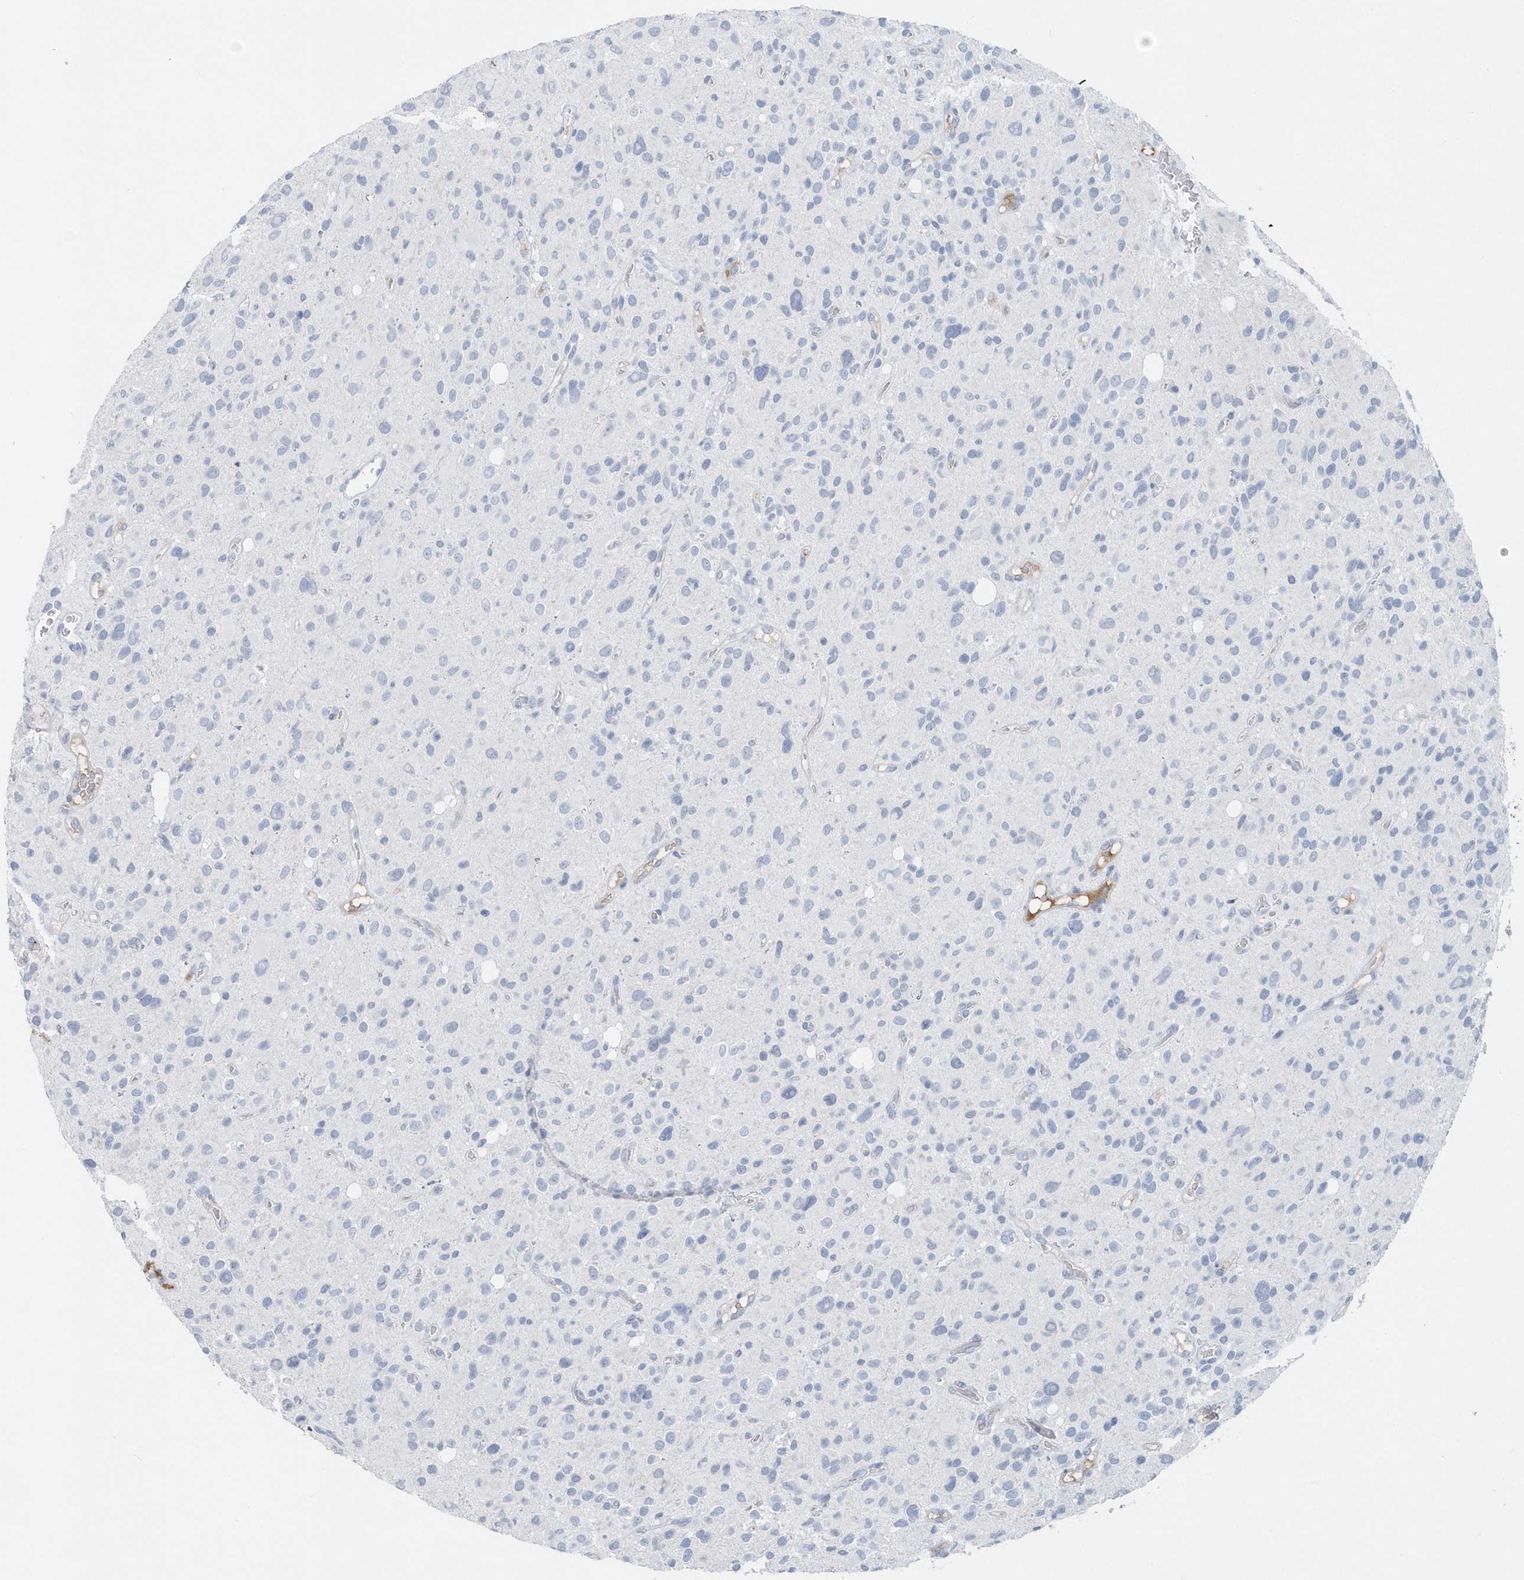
{"staining": {"intensity": "negative", "quantity": "none", "location": "none"}, "tissue": "glioma", "cell_type": "Tumor cells", "image_type": "cancer", "snomed": [{"axis": "morphology", "description": "Glioma, malignant, High grade"}, {"axis": "topography", "description": "Brain"}], "caption": "High power microscopy image of an IHC photomicrograph of malignant glioma (high-grade), revealing no significant positivity in tumor cells.", "gene": "JCHAIN", "patient": {"sex": "male", "age": 48}}